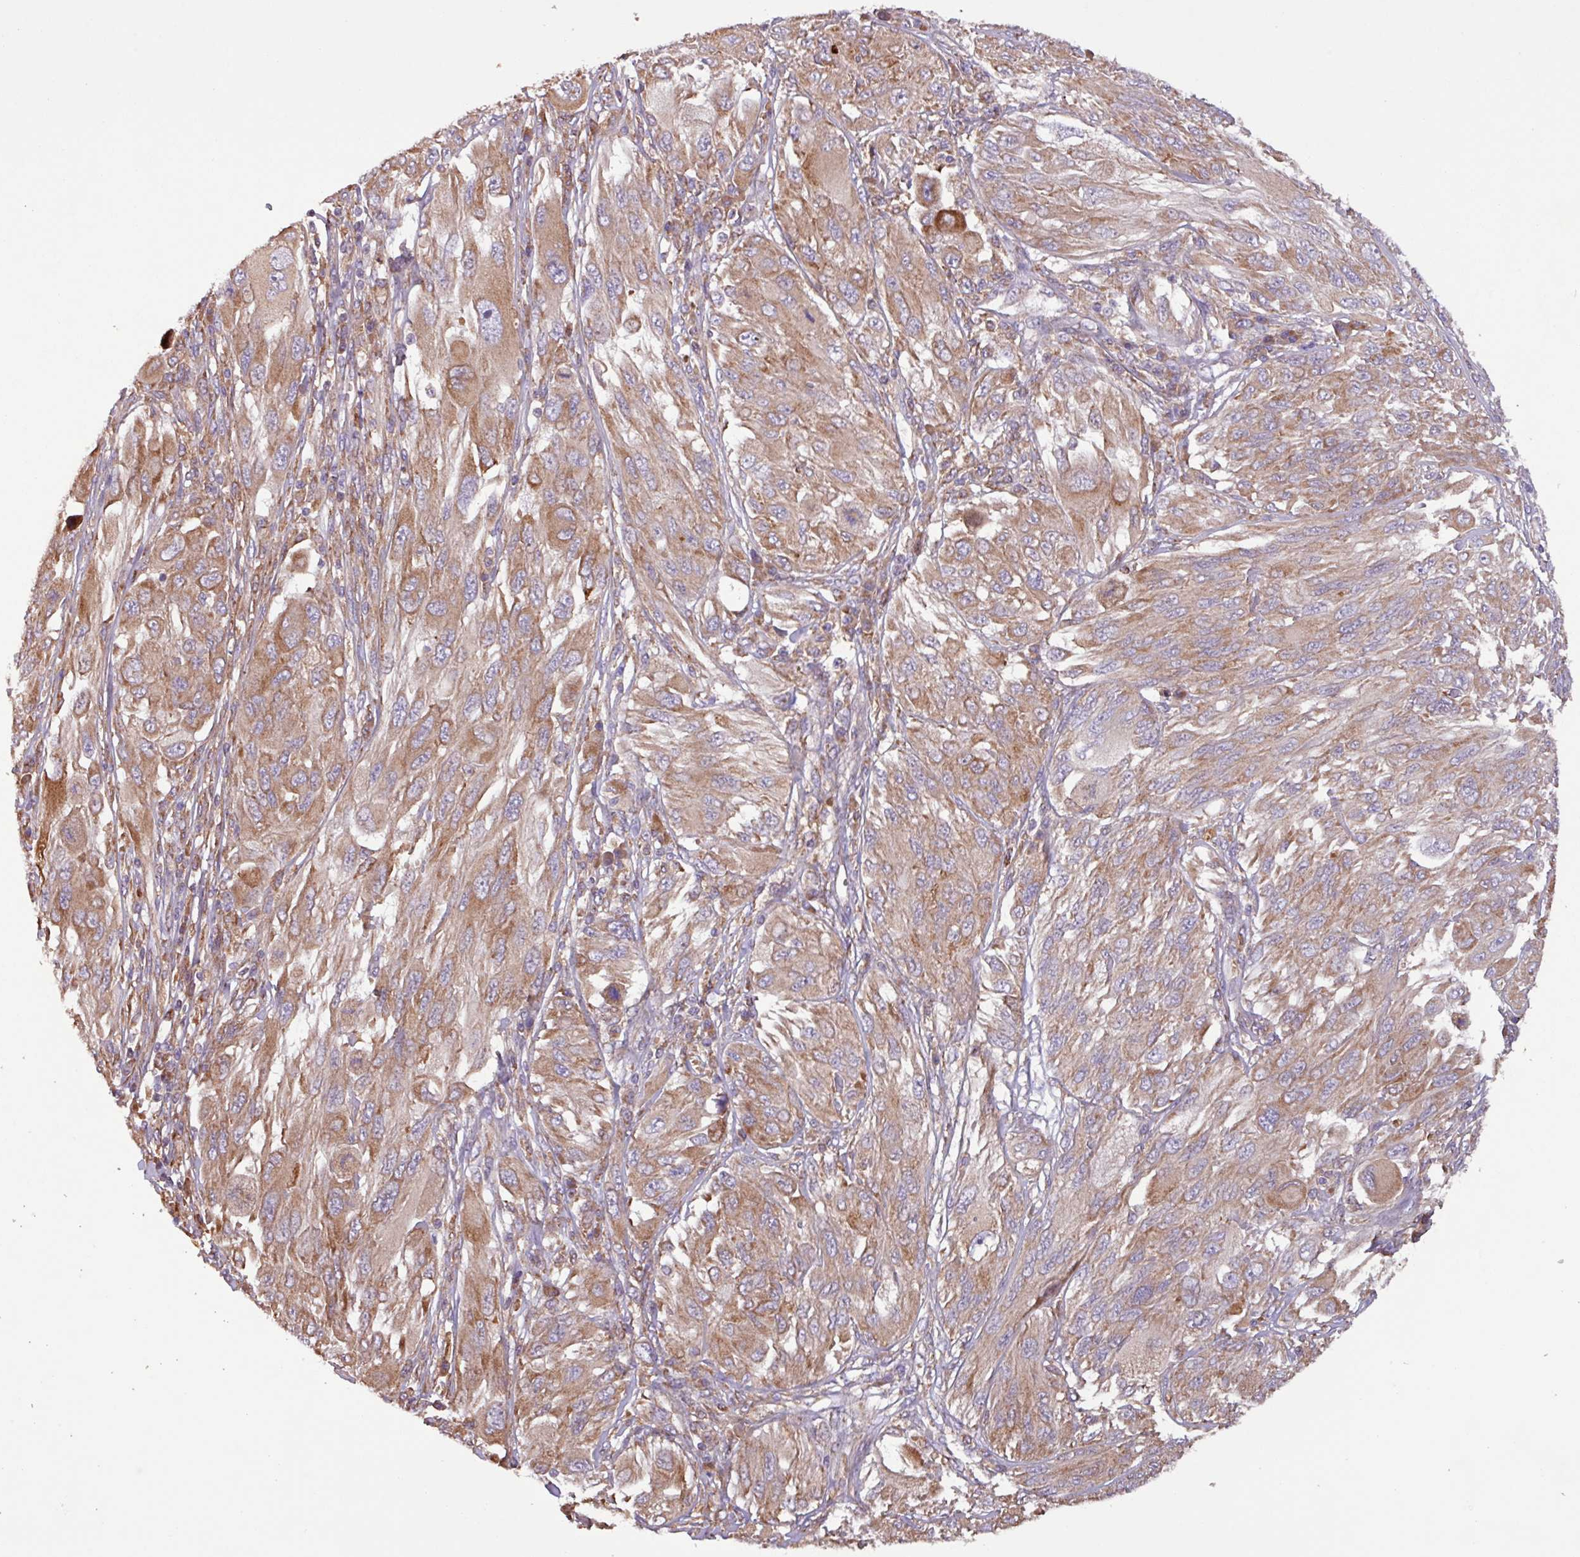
{"staining": {"intensity": "moderate", "quantity": ">75%", "location": "cytoplasmic/membranous"}, "tissue": "melanoma", "cell_type": "Tumor cells", "image_type": "cancer", "snomed": [{"axis": "morphology", "description": "Malignant melanoma, NOS"}, {"axis": "topography", "description": "Skin"}], "caption": "IHC of human malignant melanoma demonstrates medium levels of moderate cytoplasmic/membranous expression in about >75% of tumor cells.", "gene": "PTPRQ", "patient": {"sex": "female", "age": 91}}